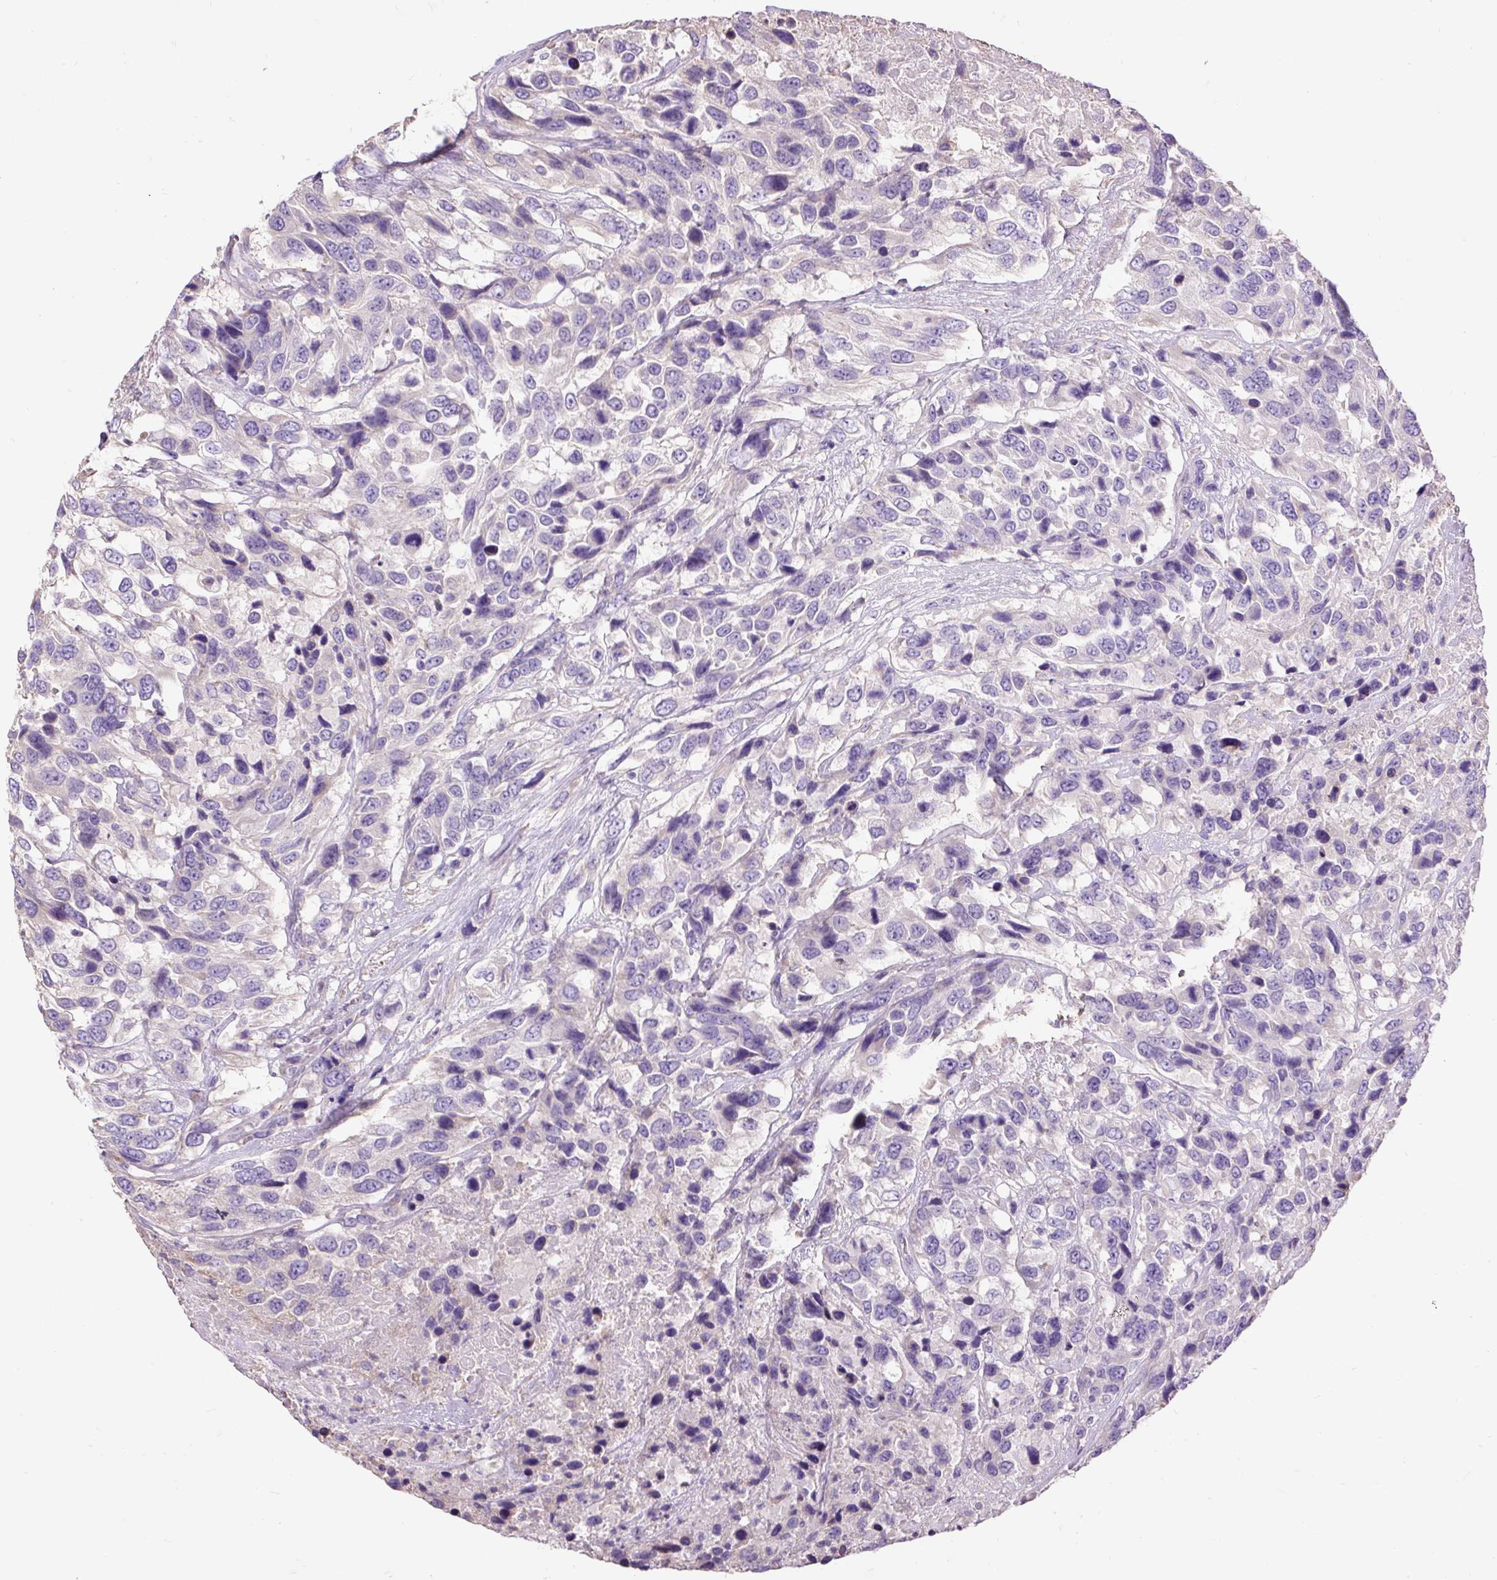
{"staining": {"intensity": "negative", "quantity": "none", "location": "none"}, "tissue": "urothelial cancer", "cell_type": "Tumor cells", "image_type": "cancer", "snomed": [{"axis": "morphology", "description": "Urothelial carcinoma, High grade"}, {"axis": "topography", "description": "Urinary bladder"}], "caption": "Micrograph shows no significant protein expression in tumor cells of urothelial carcinoma (high-grade).", "gene": "PDIA2", "patient": {"sex": "female", "age": 70}}